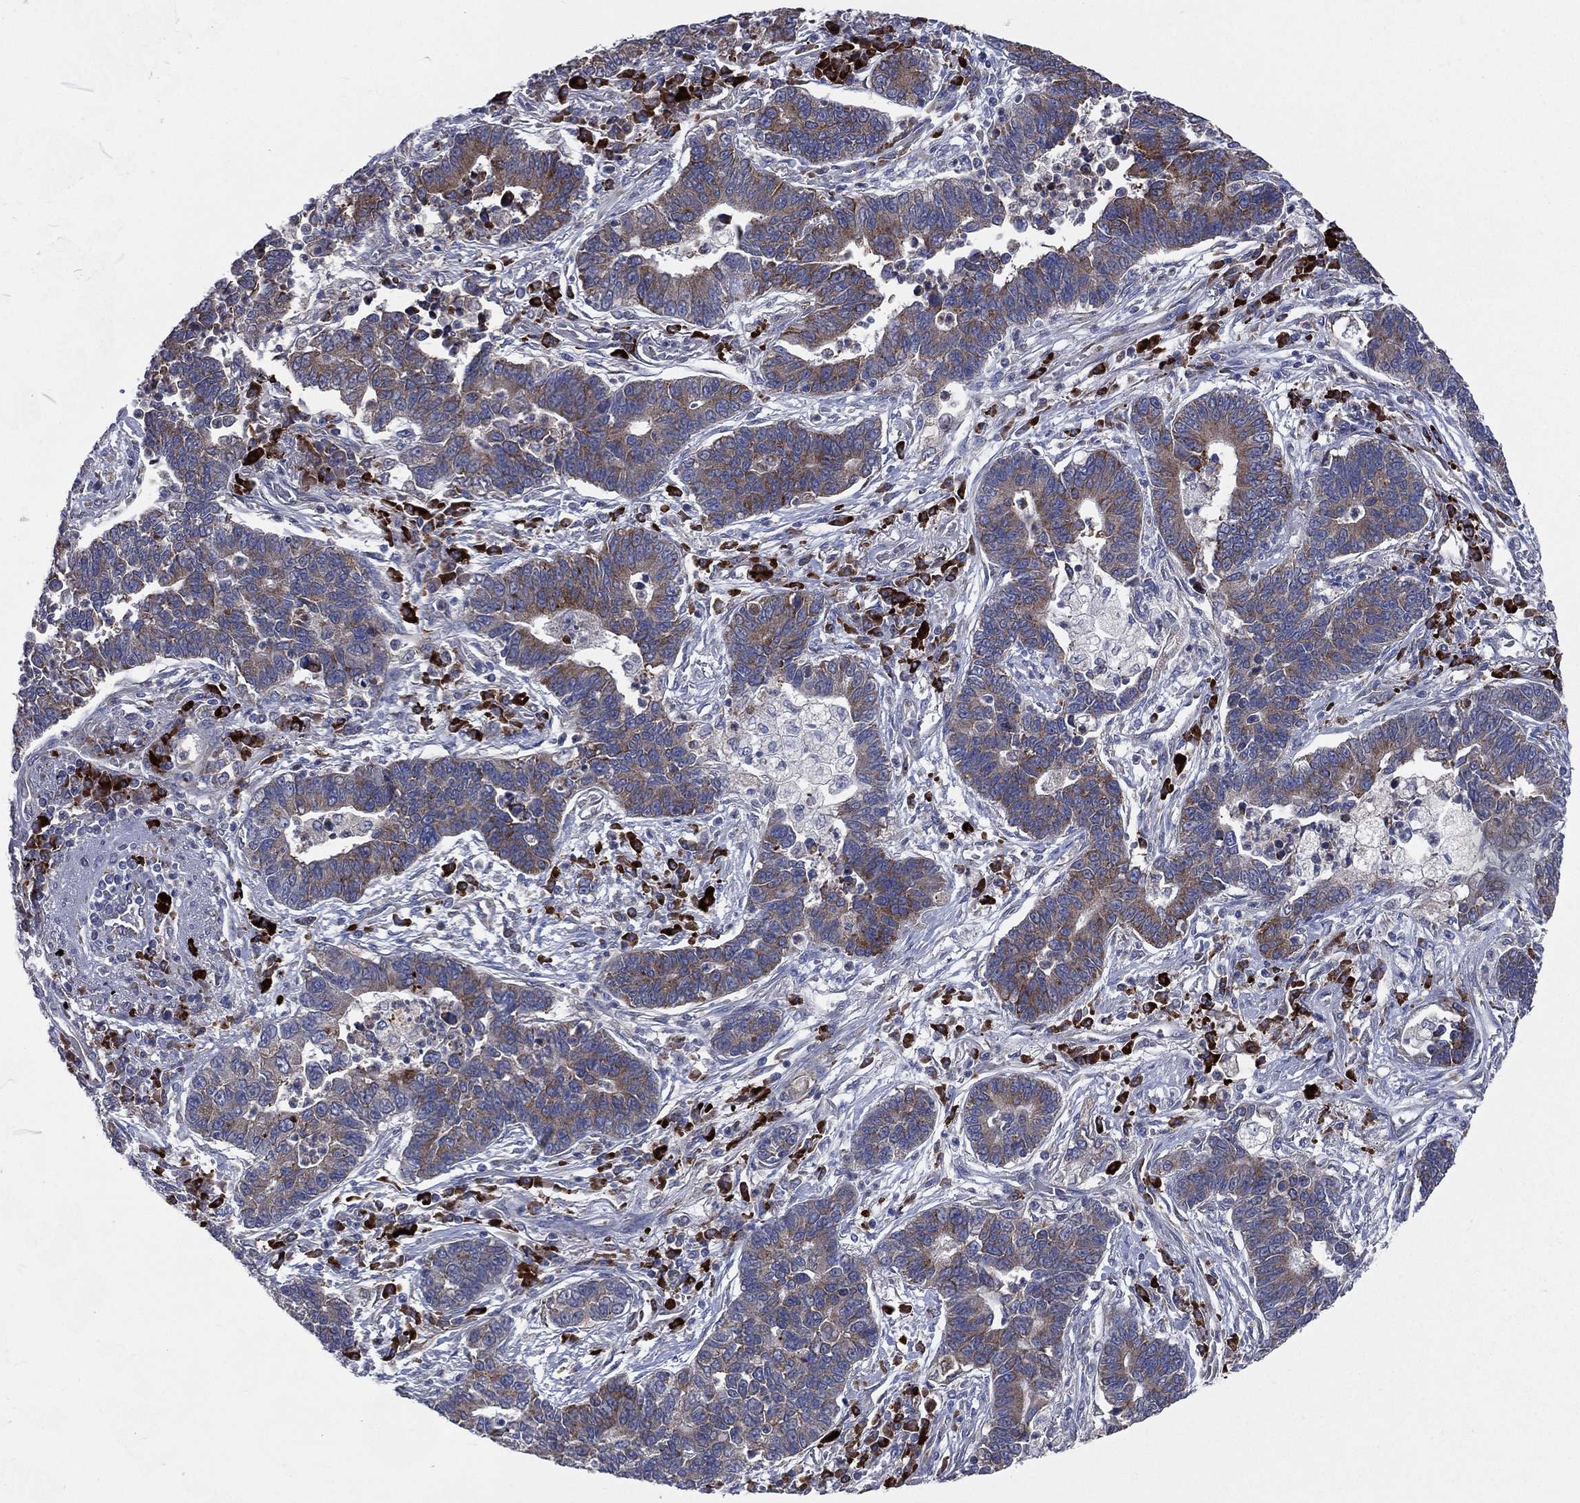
{"staining": {"intensity": "moderate", "quantity": "25%-75%", "location": "cytoplasmic/membranous"}, "tissue": "lung cancer", "cell_type": "Tumor cells", "image_type": "cancer", "snomed": [{"axis": "morphology", "description": "Adenocarcinoma, NOS"}, {"axis": "topography", "description": "Lung"}], "caption": "A high-resolution histopathology image shows immunohistochemistry (IHC) staining of adenocarcinoma (lung), which reveals moderate cytoplasmic/membranous expression in about 25%-75% of tumor cells.", "gene": "CCDC159", "patient": {"sex": "female", "age": 57}}